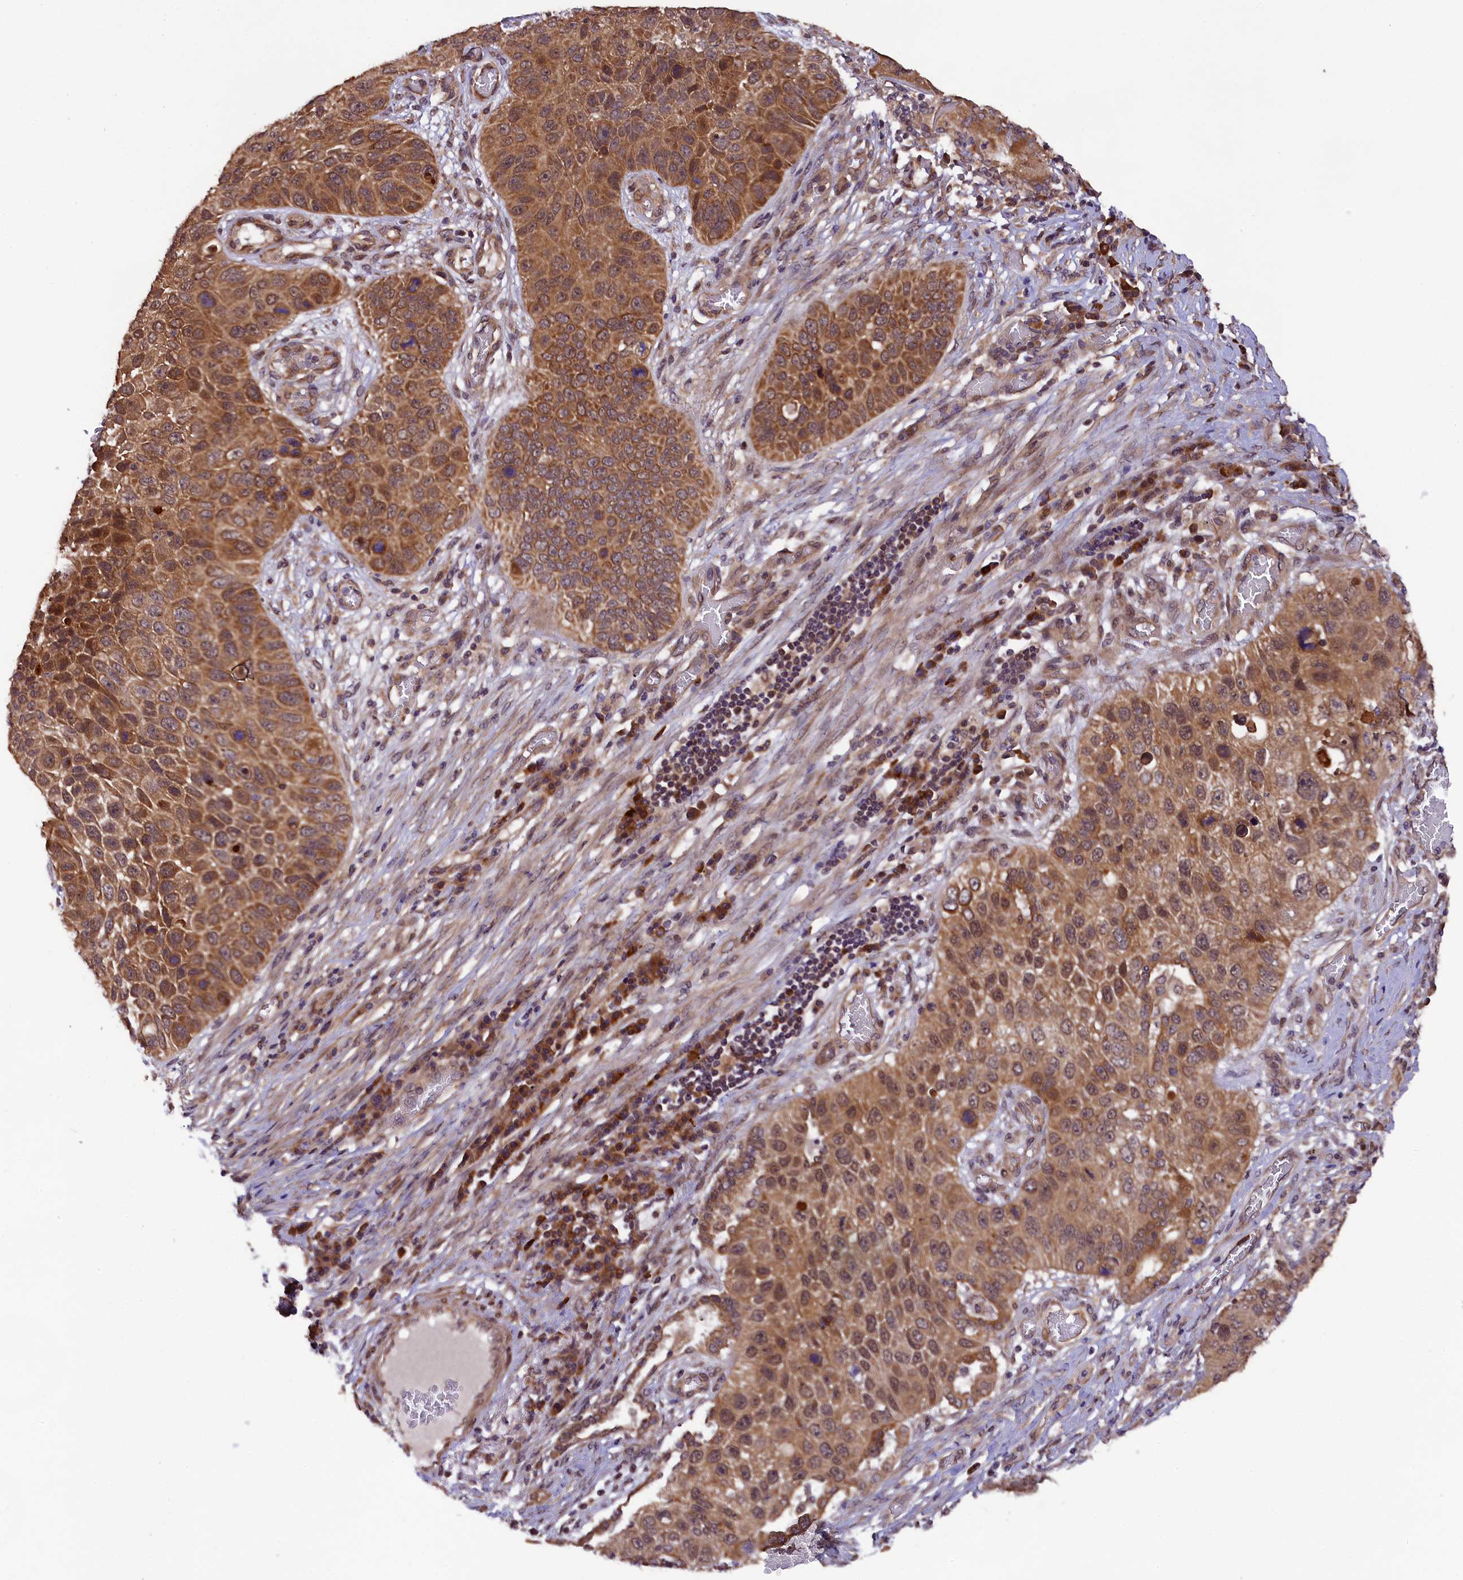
{"staining": {"intensity": "moderate", "quantity": ">75%", "location": "cytoplasmic/membranous"}, "tissue": "lung cancer", "cell_type": "Tumor cells", "image_type": "cancer", "snomed": [{"axis": "morphology", "description": "Squamous cell carcinoma, NOS"}, {"axis": "topography", "description": "Lung"}], "caption": "DAB immunohistochemical staining of lung squamous cell carcinoma shows moderate cytoplasmic/membranous protein positivity in approximately >75% of tumor cells.", "gene": "DOHH", "patient": {"sex": "male", "age": 61}}